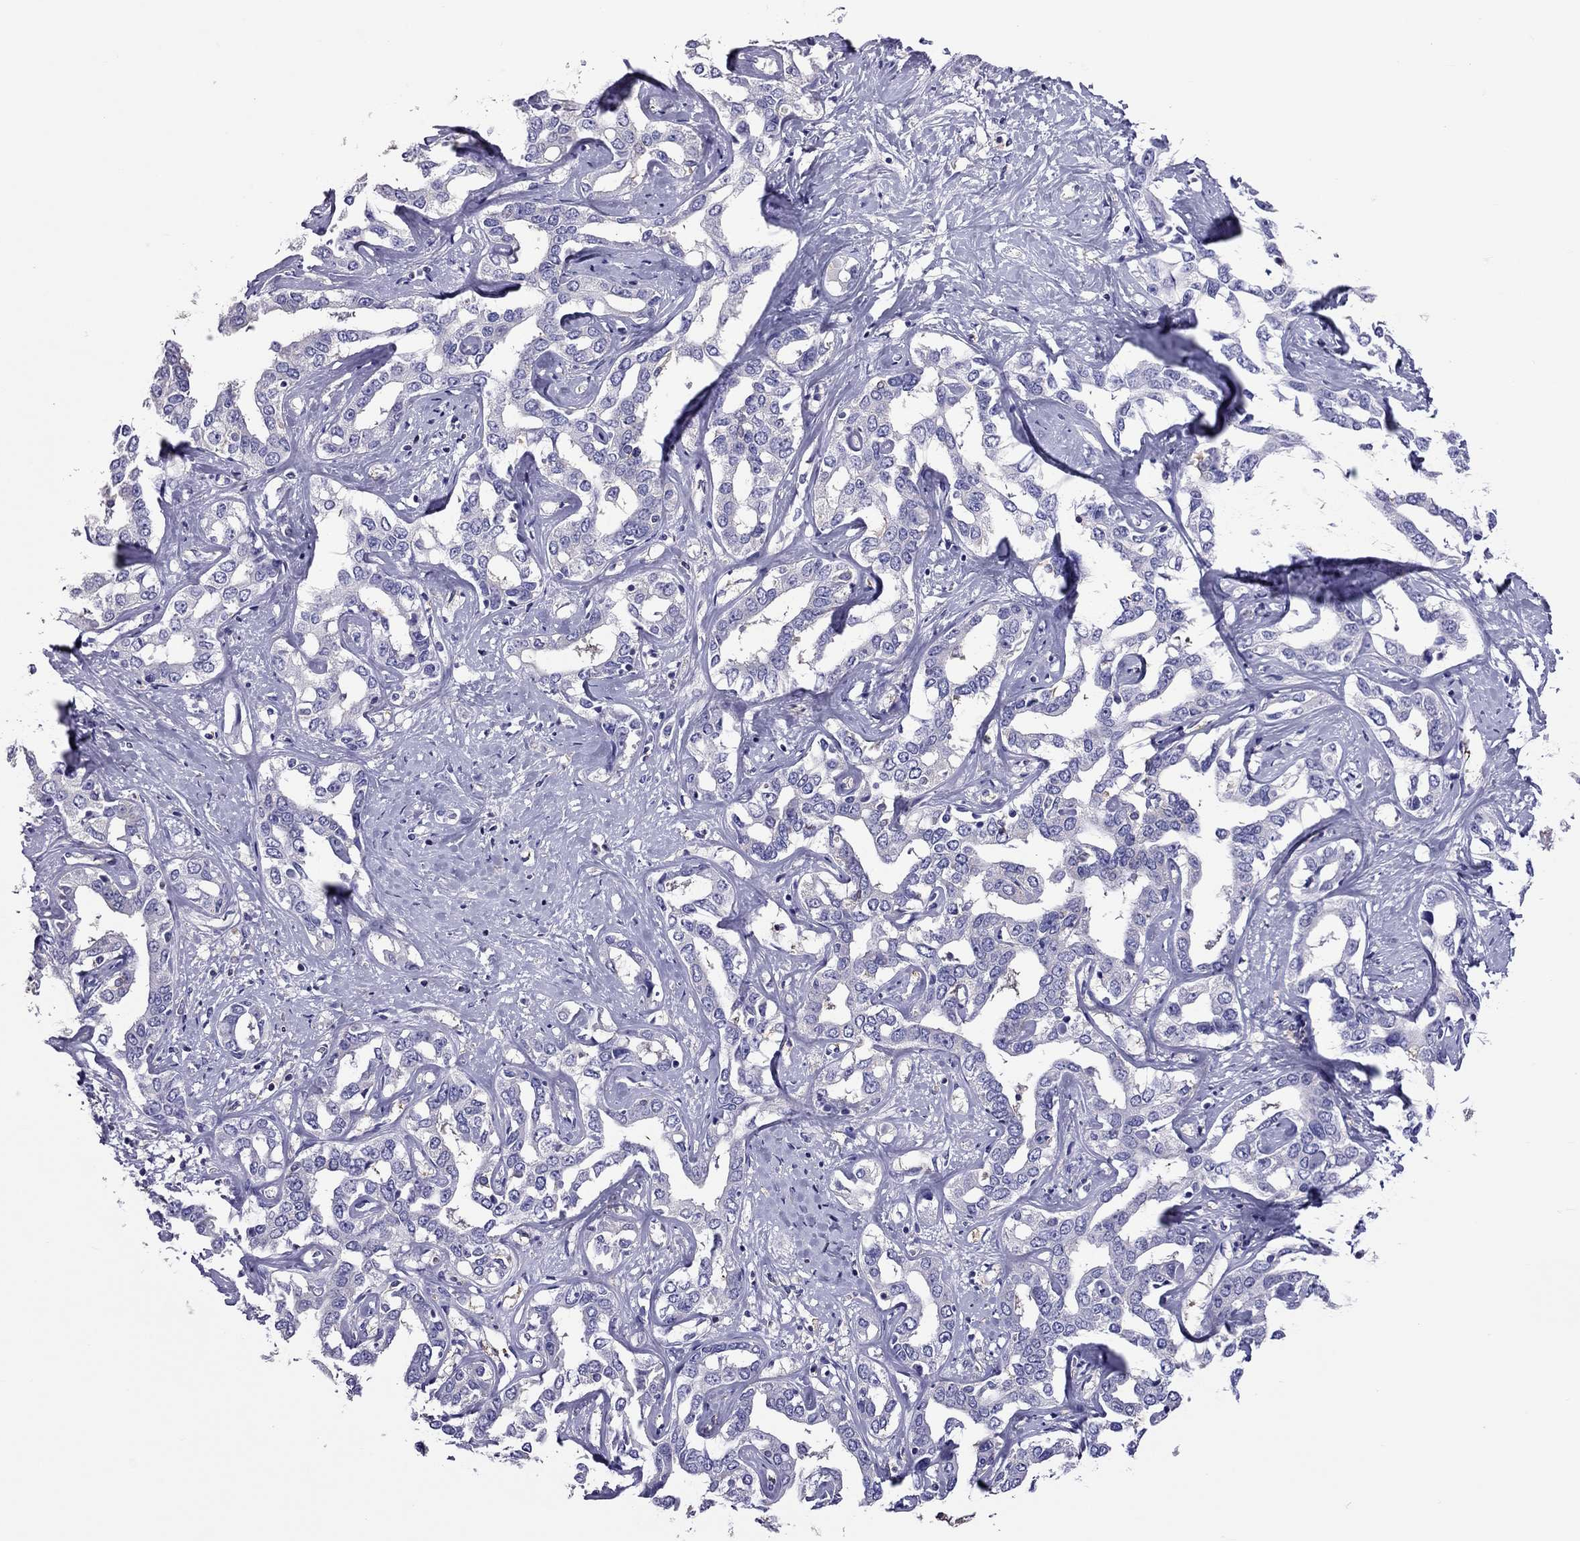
{"staining": {"intensity": "negative", "quantity": "none", "location": "none"}, "tissue": "liver cancer", "cell_type": "Tumor cells", "image_type": "cancer", "snomed": [{"axis": "morphology", "description": "Cholangiocarcinoma"}, {"axis": "topography", "description": "Liver"}], "caption": "There is no significant positivity in tumor cells of liver cholangiocarcinoma.", "gene": "TEX22", "patient": {"sex": "male", "age": 59}}